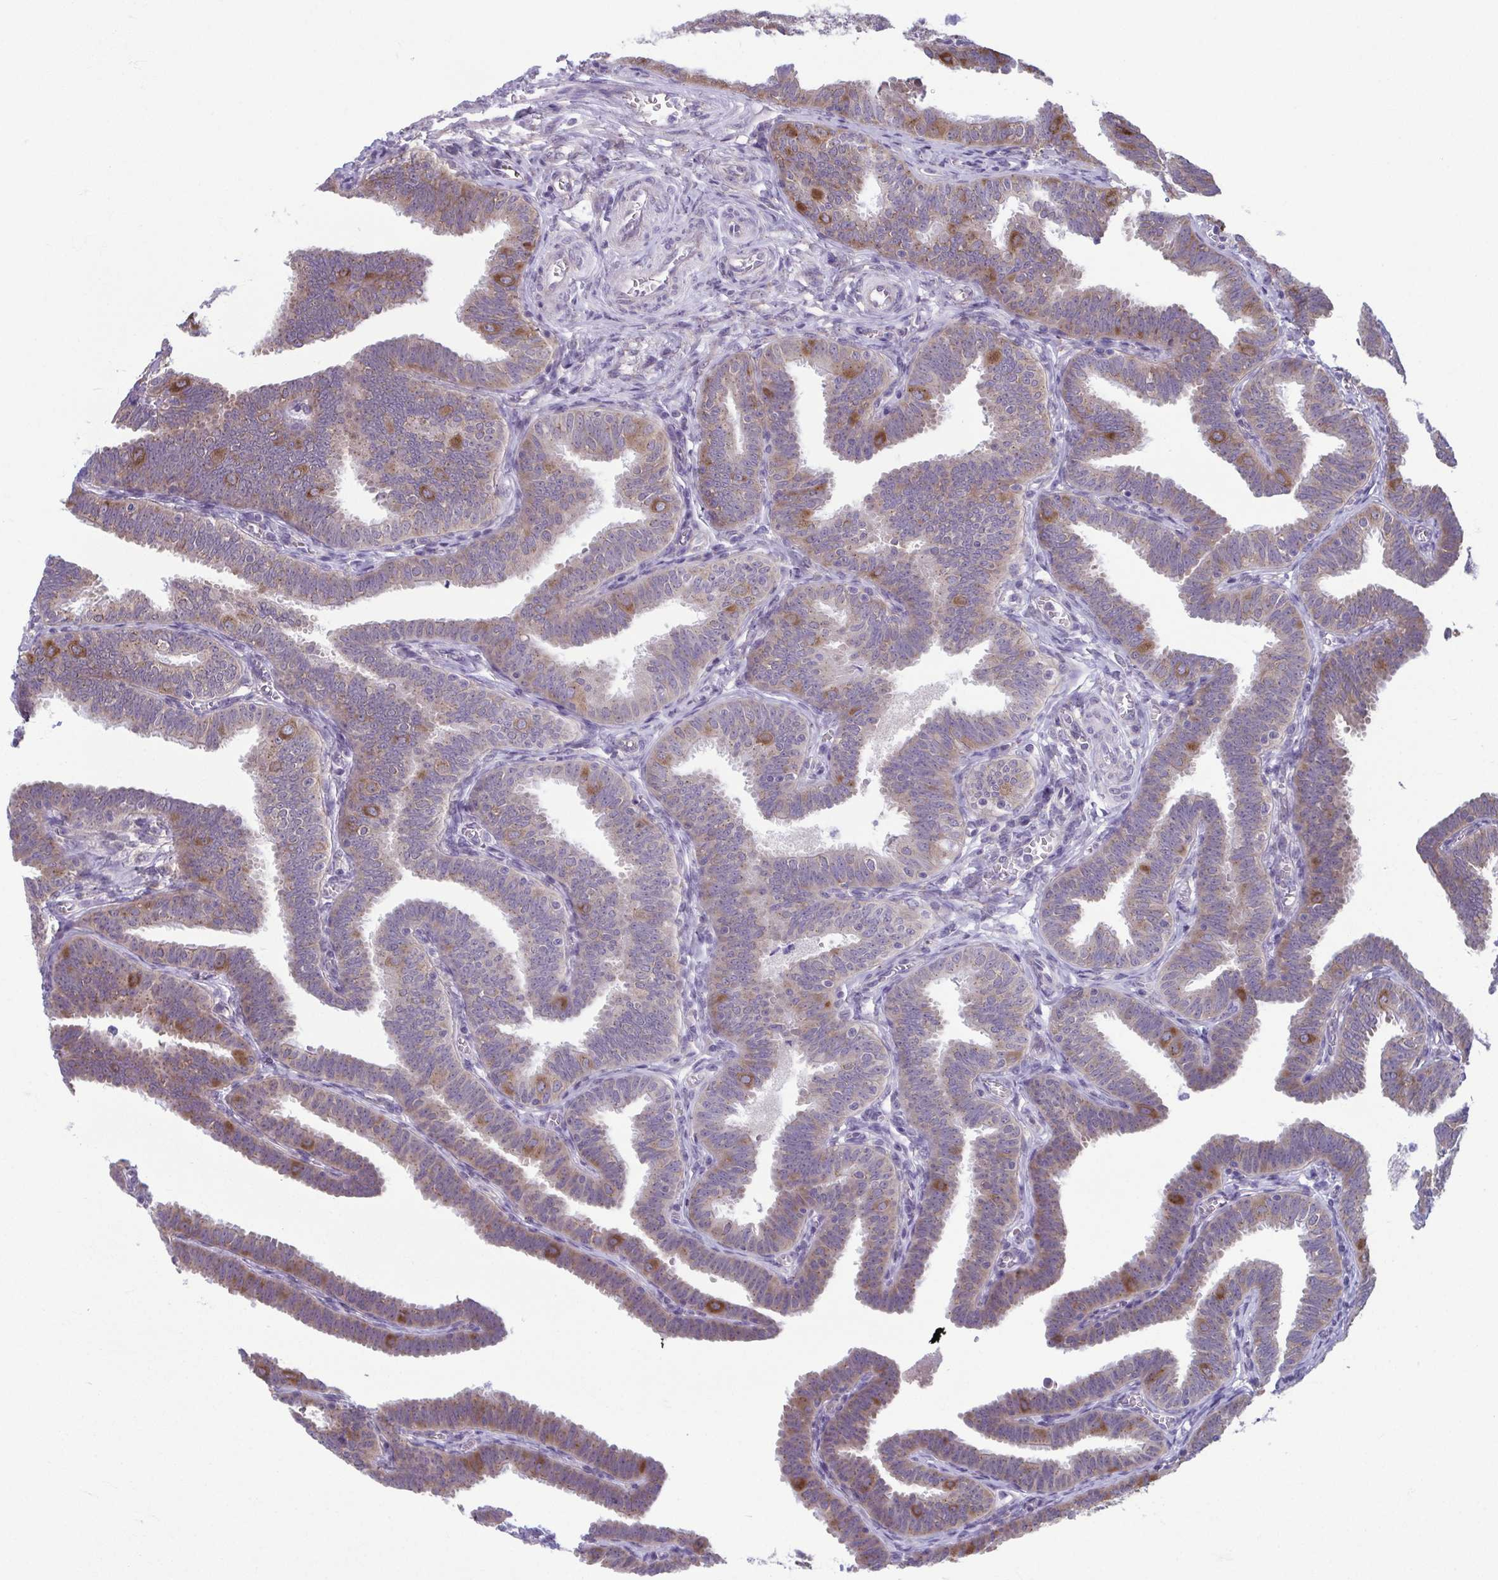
{"staining": {"intensity": "weak", "quantity": "25%-75%", "location": "cytoplasmic/membranous"}, "tissue": "fallopian tube", "cell_type": "Glandular cells", "image_type": "normal", "snomed": [{"axis": "morphology", "description": "Normal tissue, NOS"}, {"axis": "topography", "description": "Fallopian tube"}], "caption": "The photomicrograph demonstrates immunohistochemical staining of normal fallopian tube. There is weak cytoplasmic/membranous positivity is identified in about 25%-75% of glandular cells.", "gene": "TMEM108", "patient": {"sex": "female", "age": 25}}